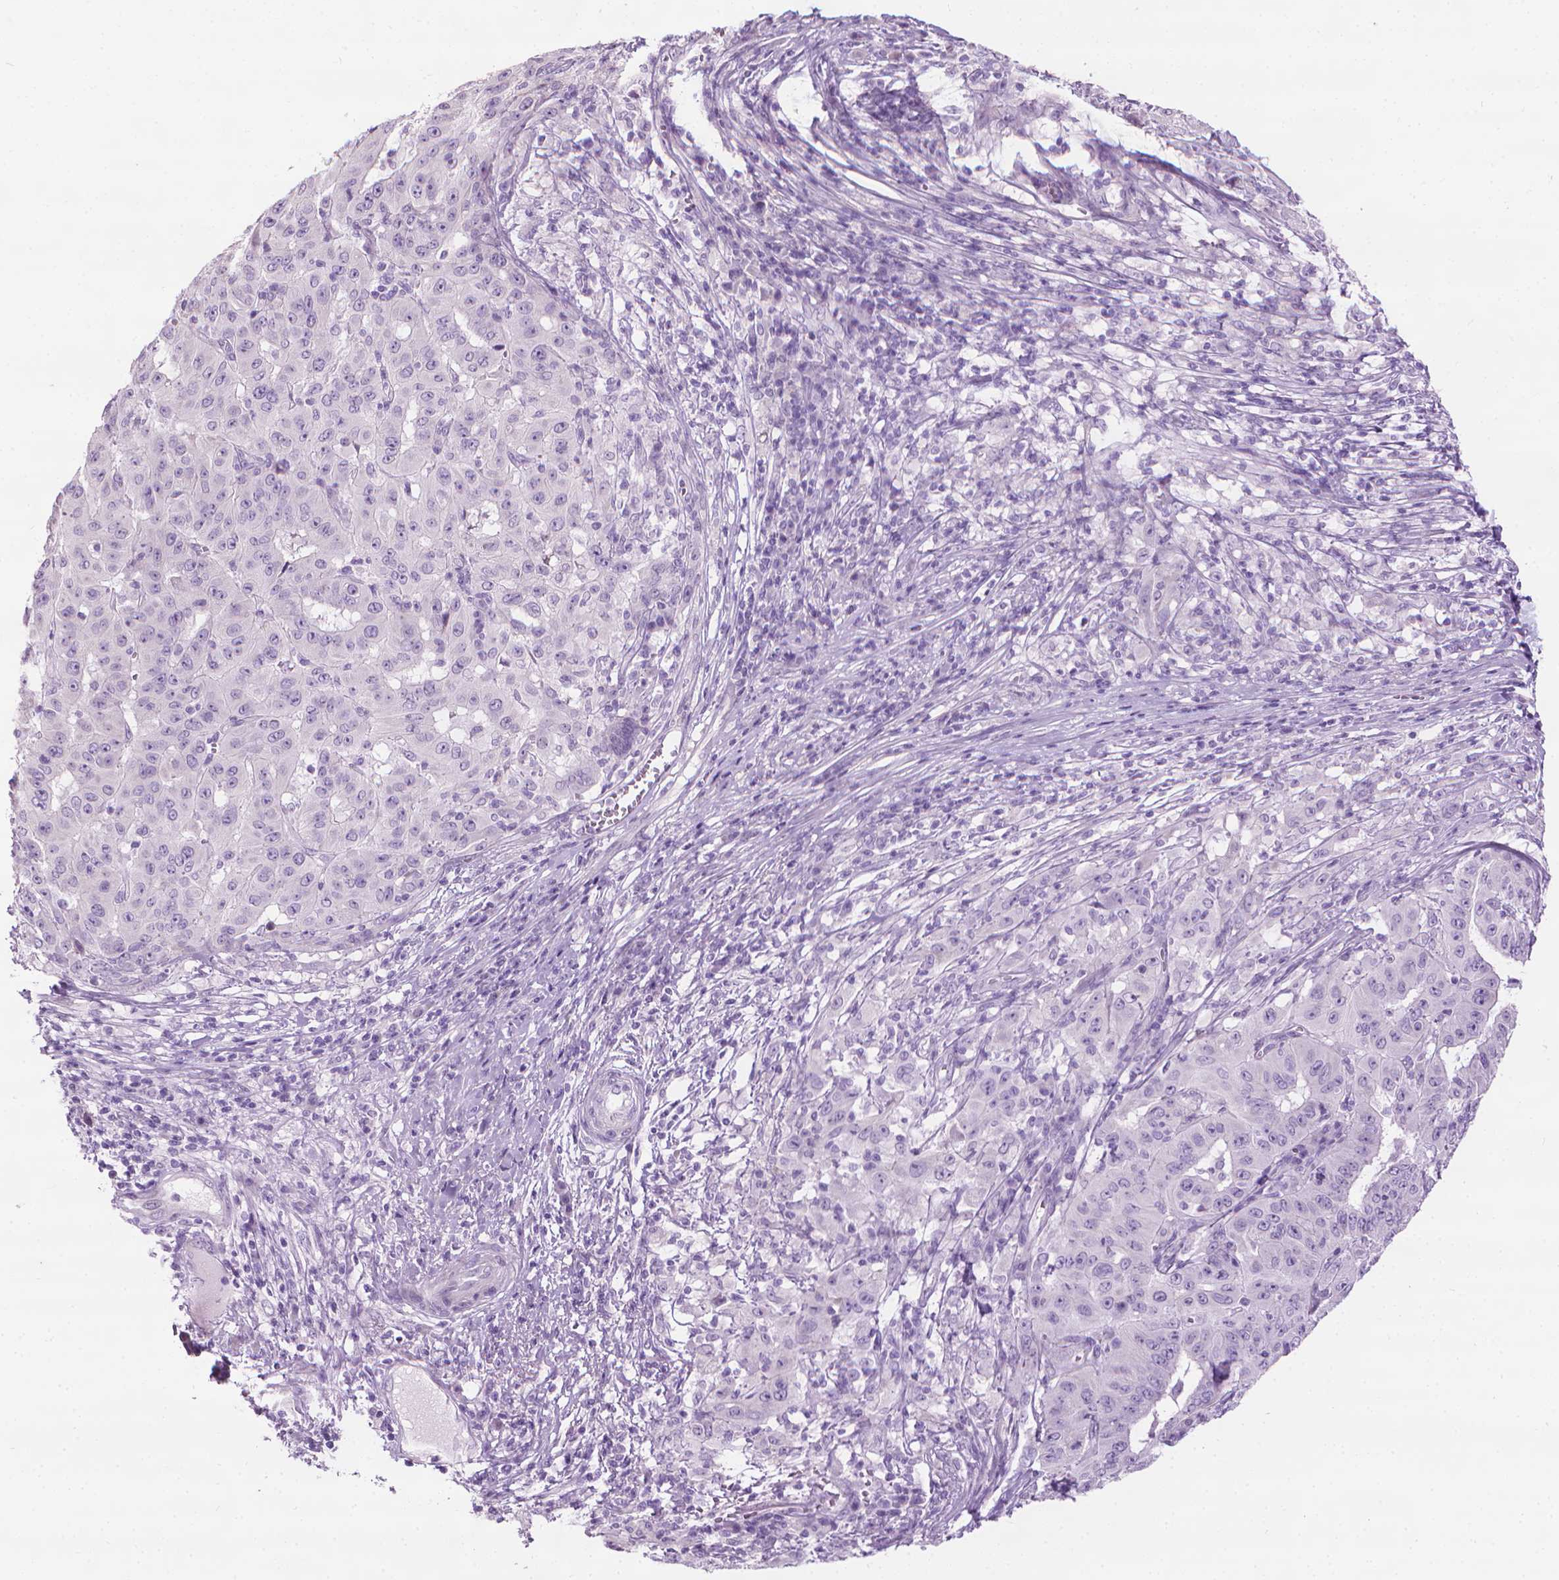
{"staining": {"intensity": "negative", "quantity": "none", "location": "none"}, "tissue": "pancreatic cancer", "cell_type": "Tumor cells", "image_type": "cancer", "snomed": [{"axis": "morphology", "description": "Adenocarcinoma, NOS"}, {"axis": "topography", "description": "Pancreas"}], "caption": "IHC micrograph of pancreatic adenocarcinoma stained for a protein (brown), which shows no expression in tumor cells. (Brightfield microscopy of DAB immunohistochemistry at high magnification).", "gene": "DNAI7", "patient": {"sex": "male", "age": 63}}